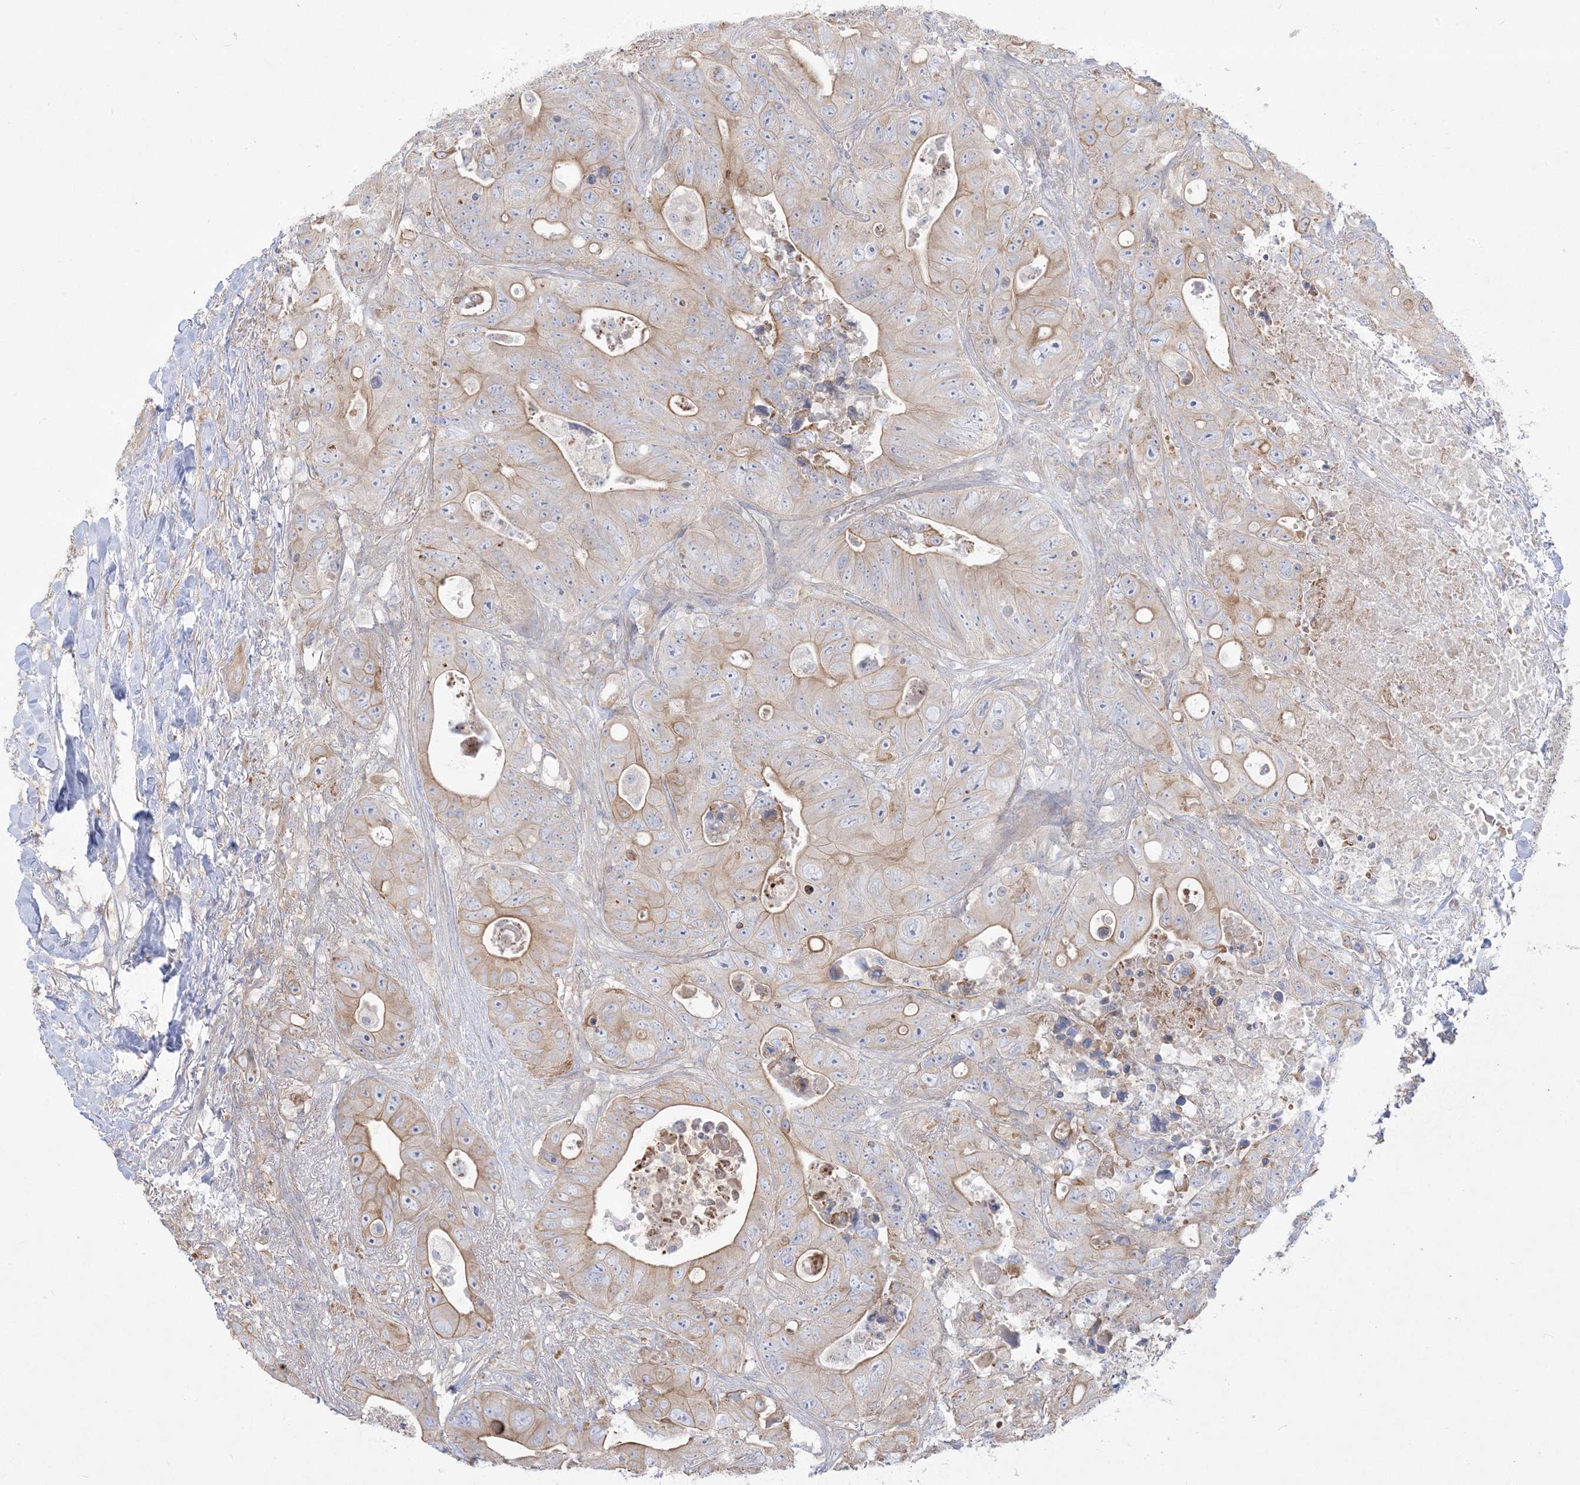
{"staining": {"intensity": "moderate", "quantity": "25%-75%", "location": "cytoplasmic/membranous"}, "tissue": "colorectal cancer", "cell_type": "Tumor cells", "image_type": "cancer", "snomed": [{"axis": "morphology", "description": "Adenocarcinoma, NOS"}, {"axis": "topography", "description": "Colon"}], "caption": "Immunohistochemistry of colorectal cancer (adenocarcinoma) demonstrates medium levels of moderate cytoplasmic/membranous positivity in about 25%-75% of tumor cells. (DAB (3,3'-diaminobenzidine) IHC, brown staining for protein, blue staining for nuclei).", "gene": "ARHGEF9", "patient": {"sex": "female", "age": 46}}